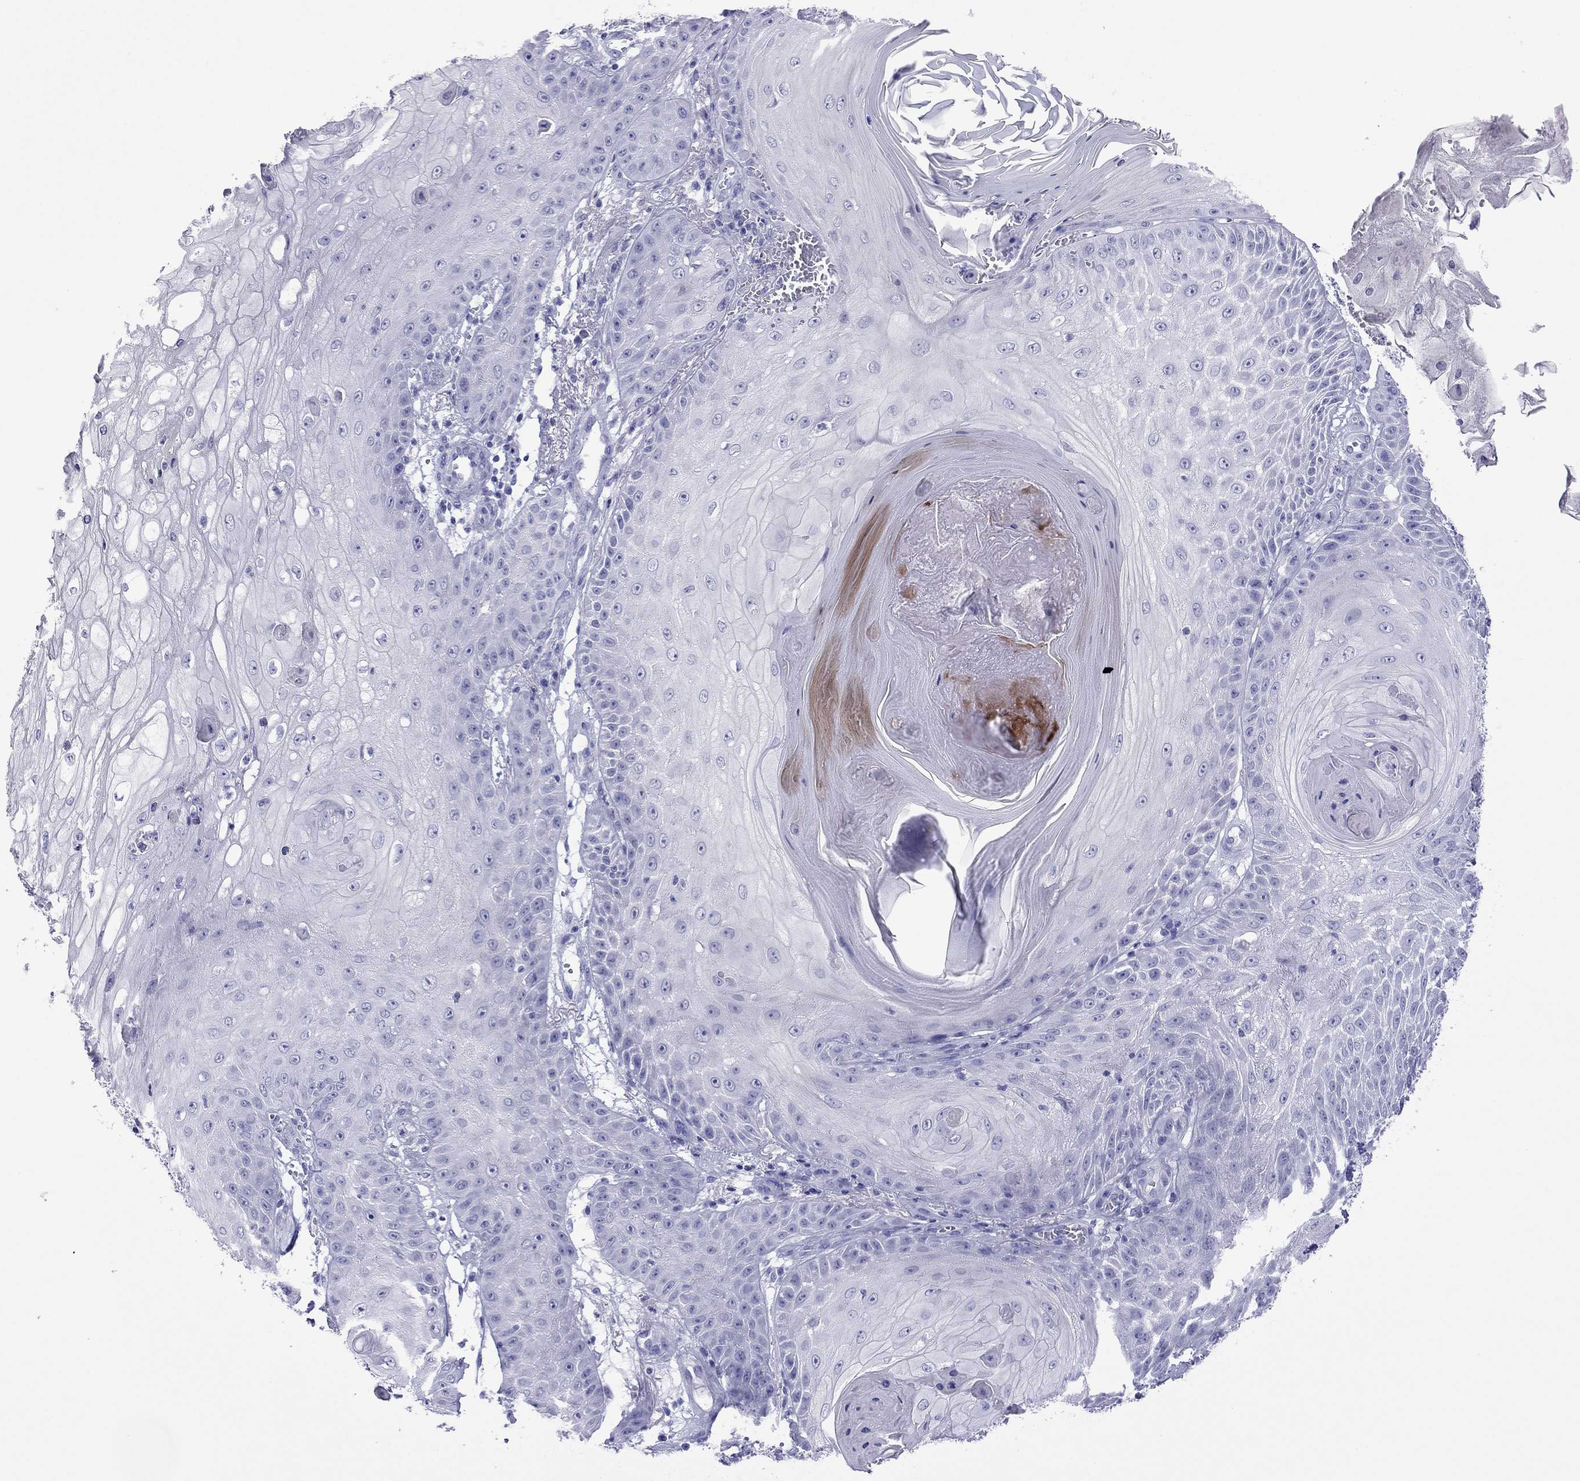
{"staining": {"intensity": "negative", "quantity": "none", "location": "none"}, "tissue": "skin cancer", "cell_type": "Tumor cells", "image_type": "cancer", "snomed": [{"axis": "morphology", "description": "Squamous cell carcinoma, NOS"}, {"axis": "topography", "description": "Skin"}], "caption": "Immunohistochemical staining of skin cancer (squamous cell carcinoma) exhibits no significant positivity in tumor cells. (Brightfield microscopy of DAB IHC at high magnification).", "gene": "PCDHA6", "patient": {"sex": "male", "age": 70}}